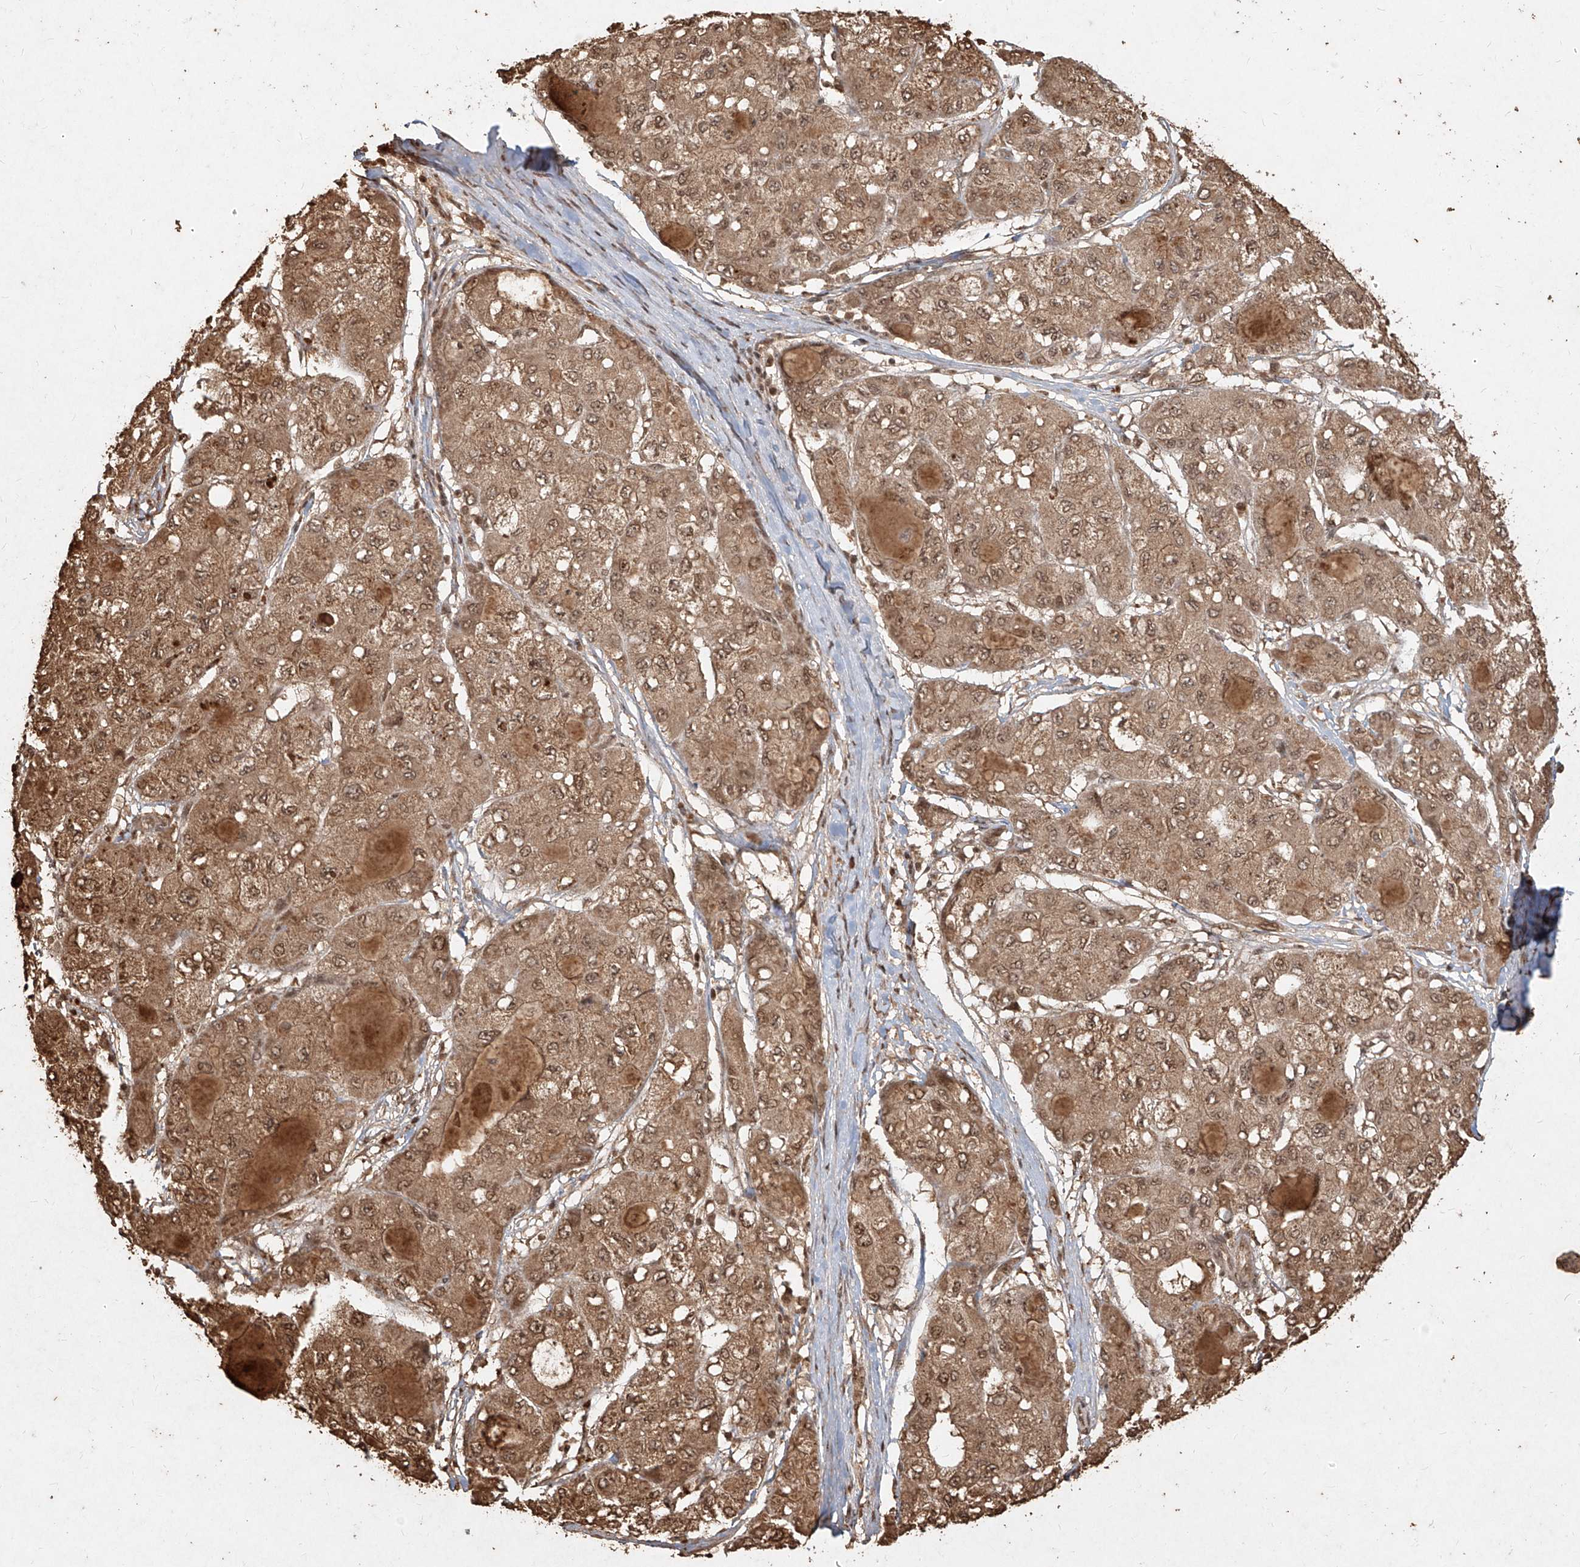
{"staining": {"intensity": "moderate", "quantity": ">75%", "location": "cytoplasmic/membranous,nuclear"}, "tissue": "liver cancer", "cell_type": "Tumor cells", "image_type": "cancer", "snomed": [{"axis": "morphology", "description": "Carcinoma, Hepatocellular, NOS"}, {"axis": "topography", "description": "Liver"}], "caption": "Immunohistochemical staining of human hepatocellular carcinoma (liver) displays medium levels of moderate cytoplasmic/membranous and nuclear protein expression in about >75% of tumor cells. (DAB = brown stain, brightfield microscopy at high magnification).", "gene": "UBE2K", "patient": {"sex": "male", "age": 80}}